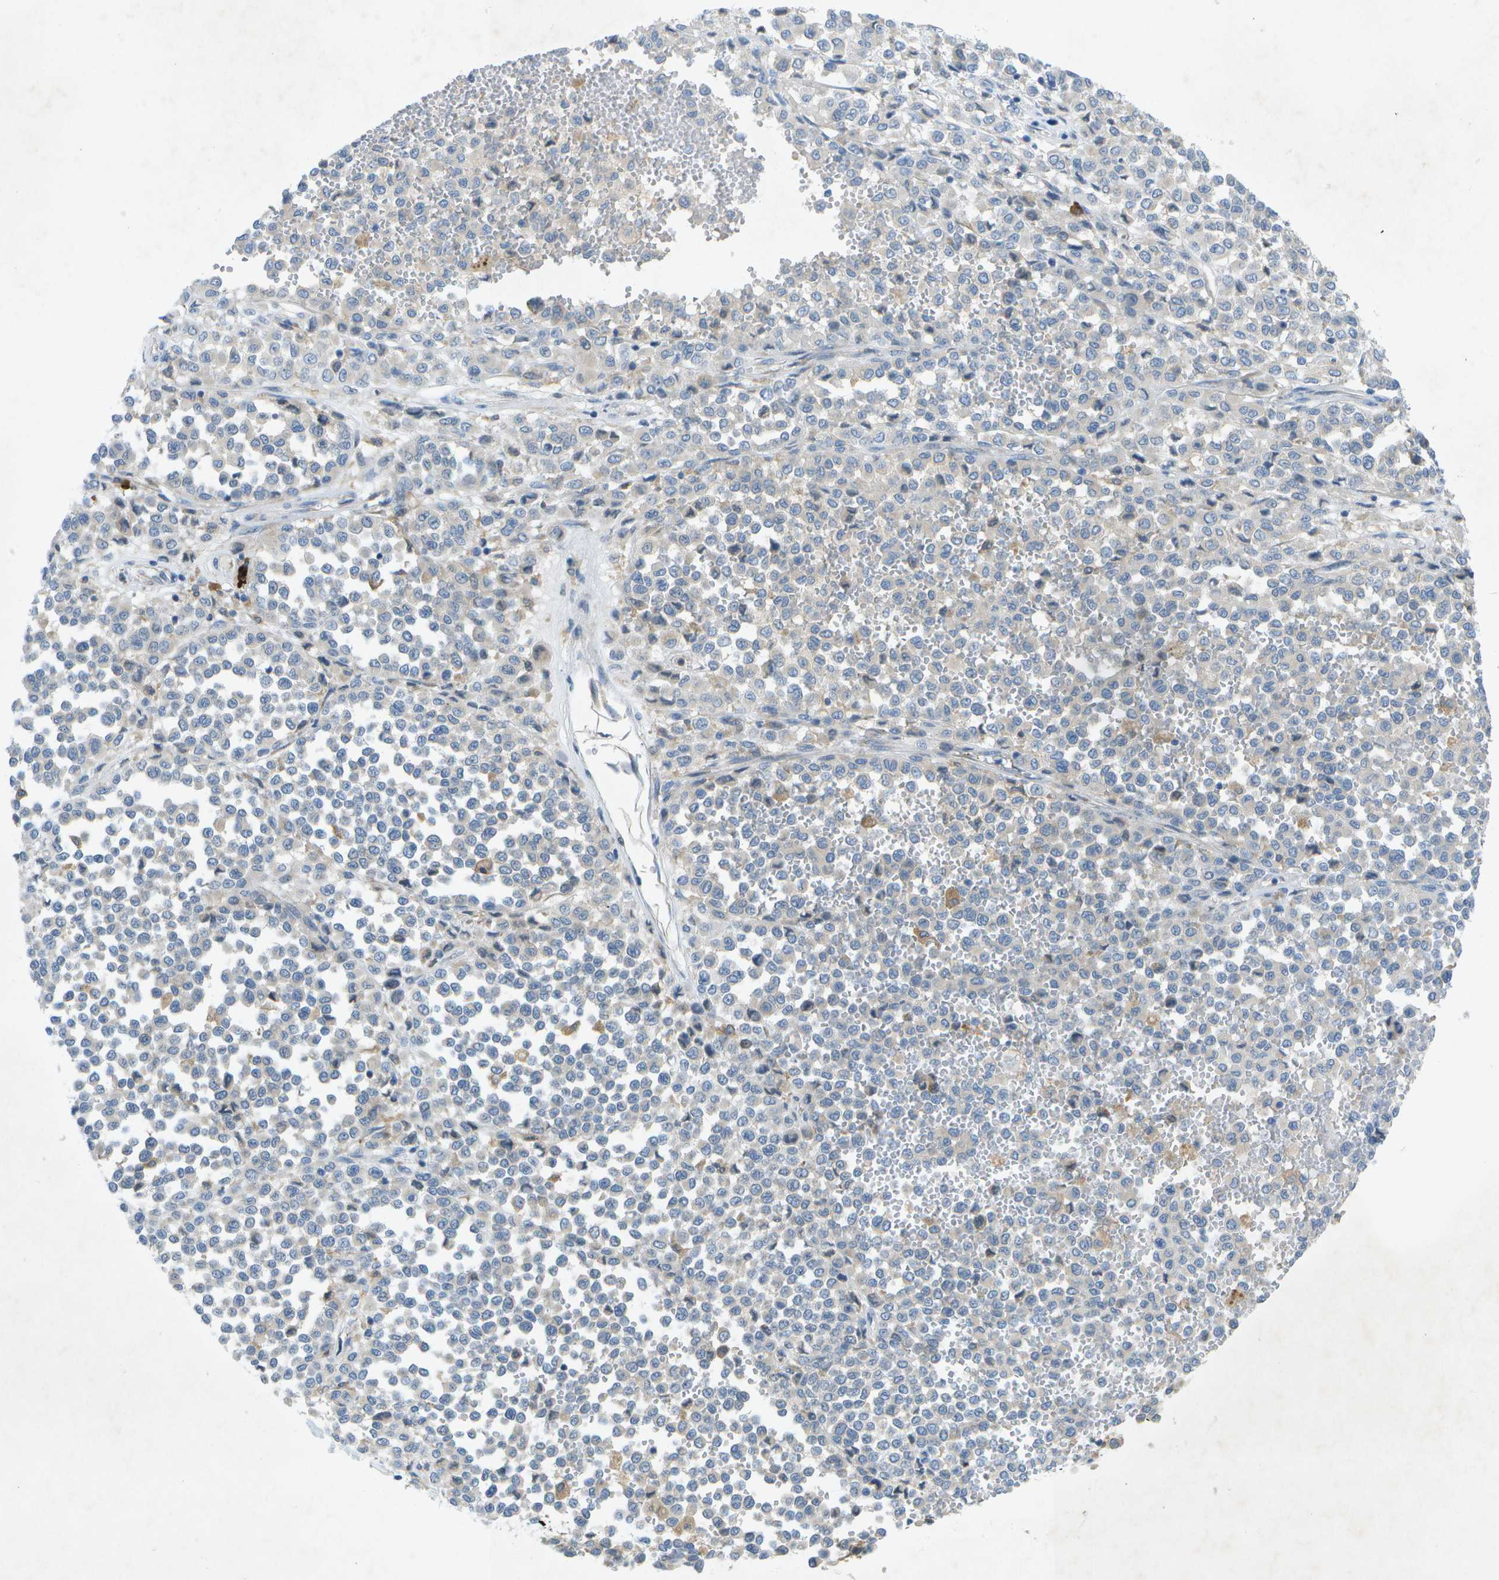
{"staining": {"intensity": "negative", "quantity": "none", "location": "none"}, "tissue": "melanoma", "cell_type": "Tumor cells", "image_type": "cancer", "snomed": [{"axis": "morphology", "description": "Malignant melanoma, Metastatic site"}, {"axis": "topography", "description": "Pancreas"}], "caption": "This is an immunohistochemistry (IHC) photomicrograph of malignant melanoma (metastatic site). There is no expression in tumor cells.", "gene": "WNK2", "patient": {"sex": "female", "age": 30}}